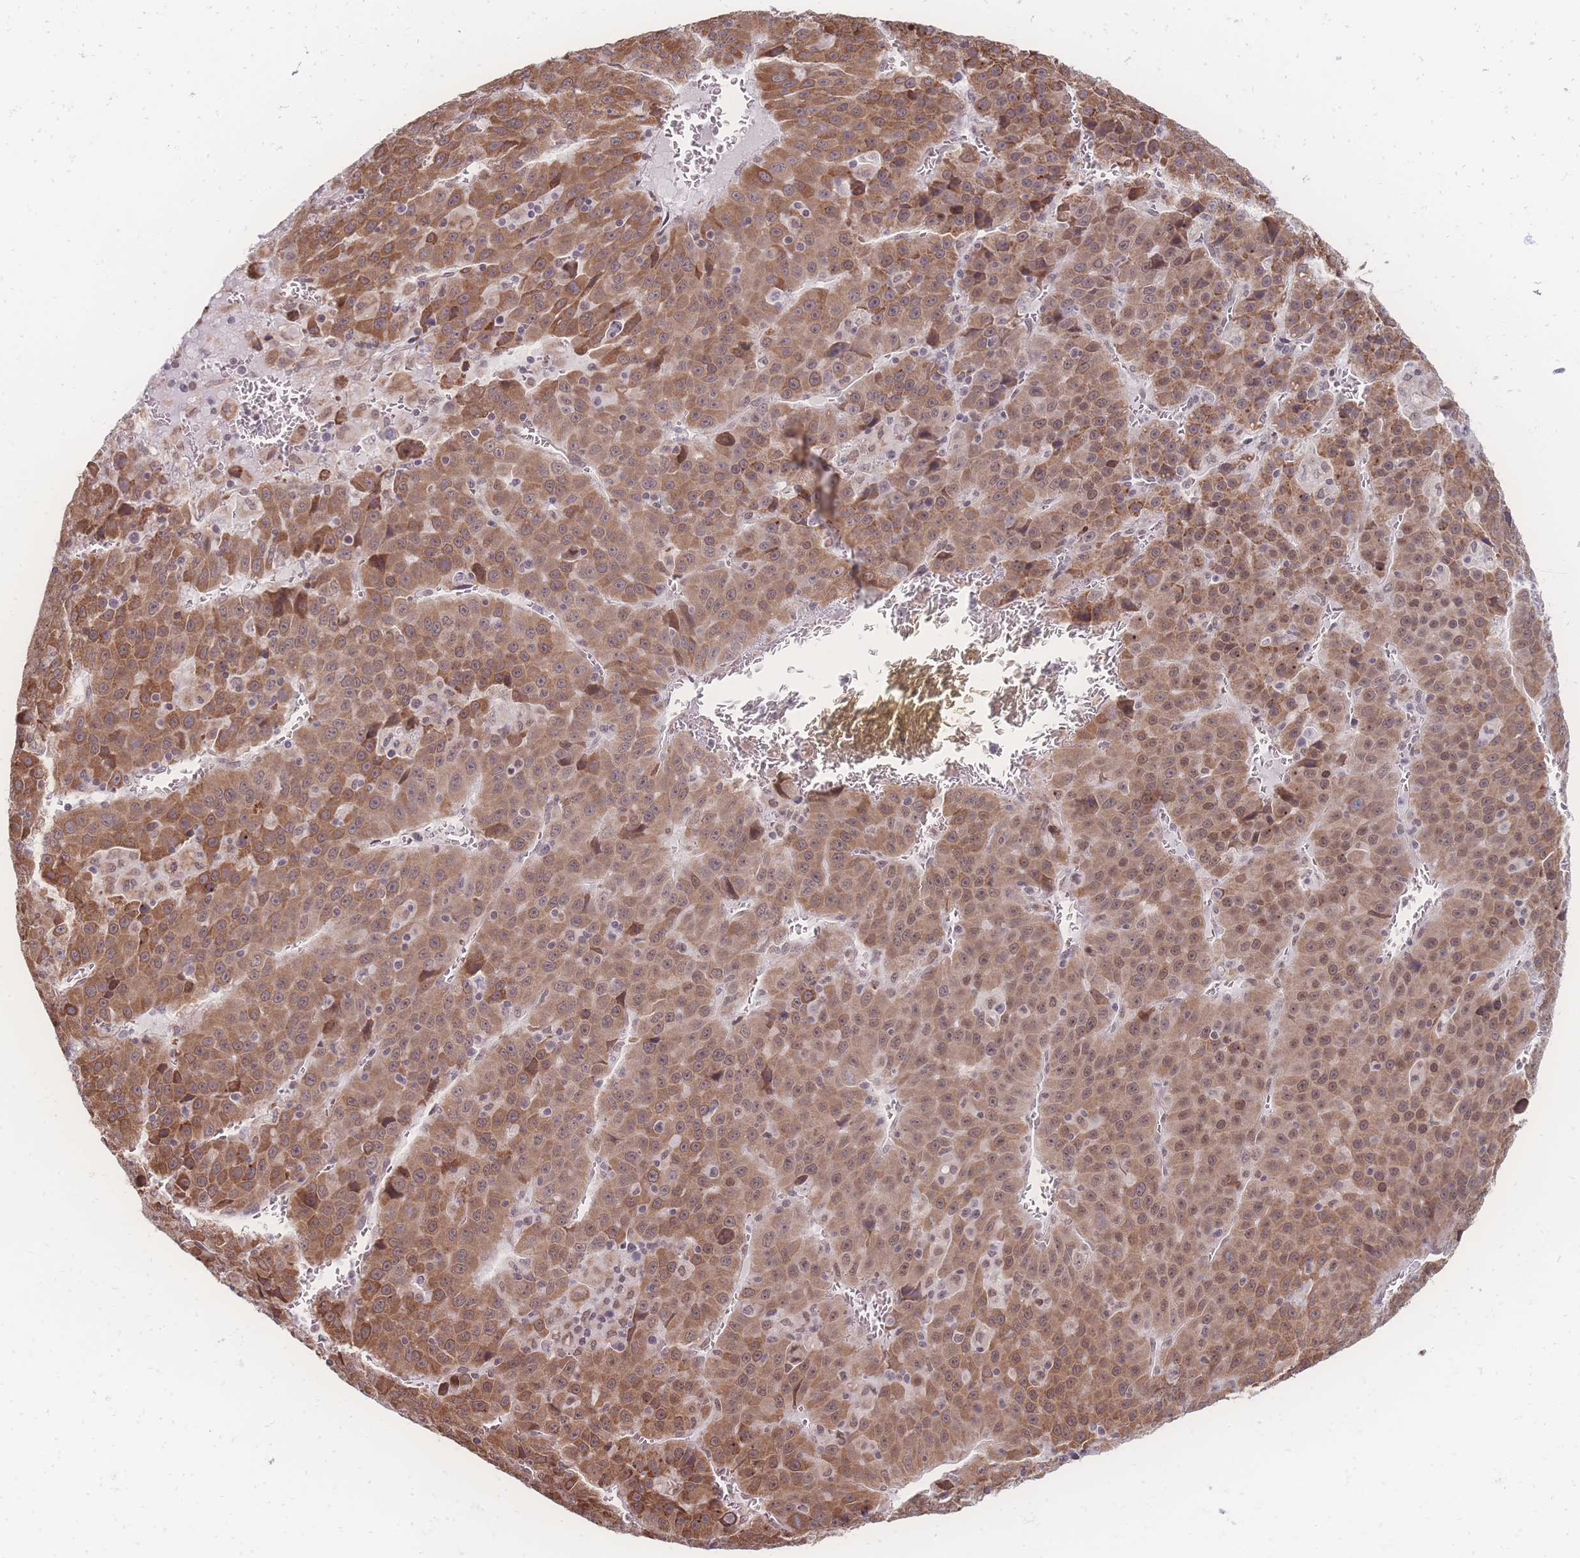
{"staining": {"intensity": "moderate", "quantity": ">75%", "location": "cytoplasmic/membranous,nuclear"}, "tissue": "liver cancer", "cell_type": "Tumor cells", "image_type": "cancer", "snomed": [{"axis": "morphology", "description": "Carcinoma, Hepatocellular, NOS"}, {"axis": "topography", "description": "Liver"}], "caption": "Approximately >75% of tumor cells in human hepatocellular carcinoma (liver) reveal moderate cytoplasmic/membranous and nuclear protein staining as visualized by brown immunohistochemical staining.", "gene": "ZC3H13", "patient": {"sex": "female", "age": 53}}